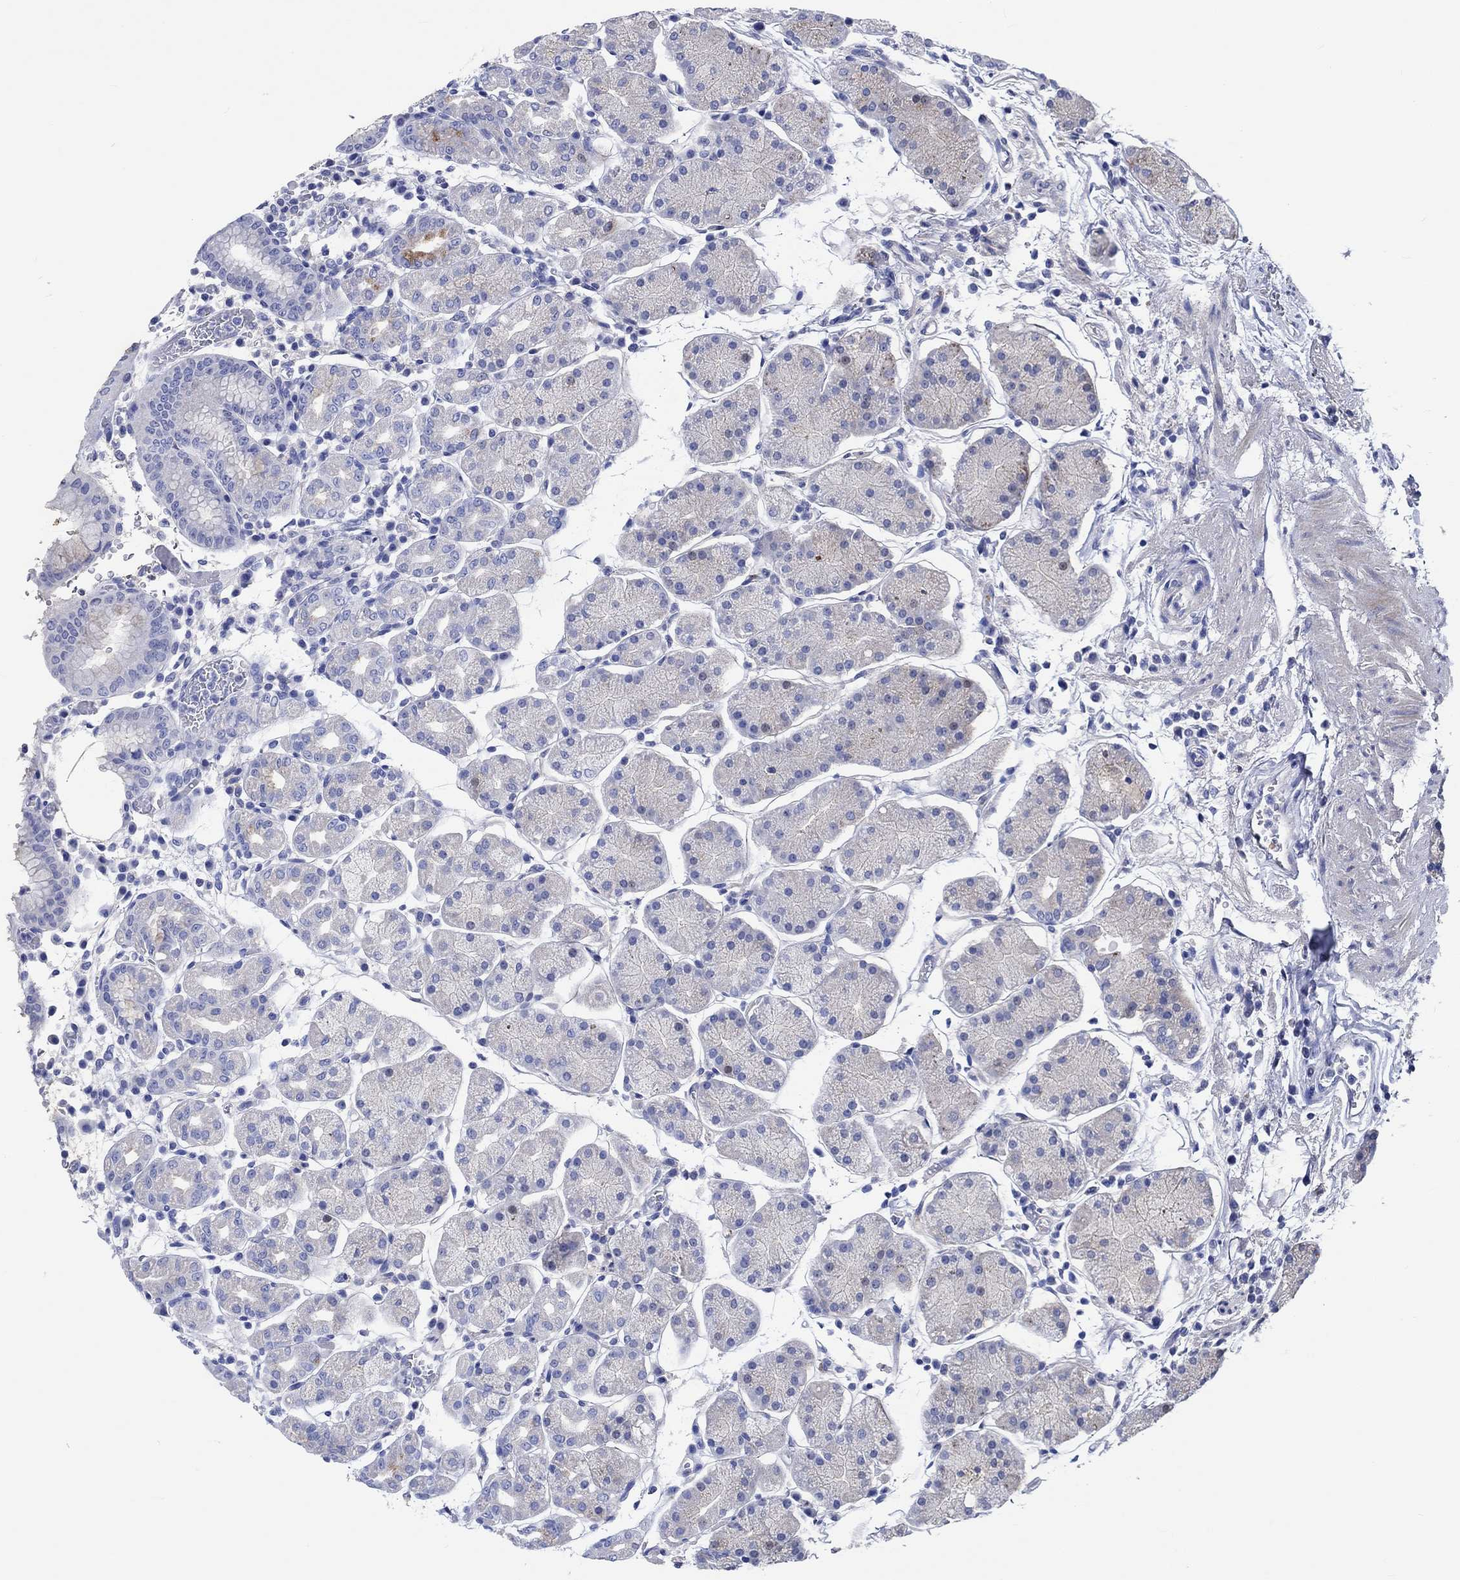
{"staining": {"intensity": "strong", "quantity": "<25%", "location": "cytoplasmic/membranous"}, "tissue": "stomach", "cell_type": "Glandular cells", "image_type": "normal", "snomed": [{"axis": "morphology", "description": "Normal tissue, NOS"}, {"axis": "topography", "description": "Stomach"}], "caption": "An immunohistochemistry (IHC) histopathology image of normal tissue is shown. Protein staining in brown highlights strong cytoplasmic/membranous positivity in stomach within glandular cells. The protein is shown in brown color, while the nuclei are stained blue.", "gene": "SHISA4", "patient": {"sex": "male", "age": 54}}